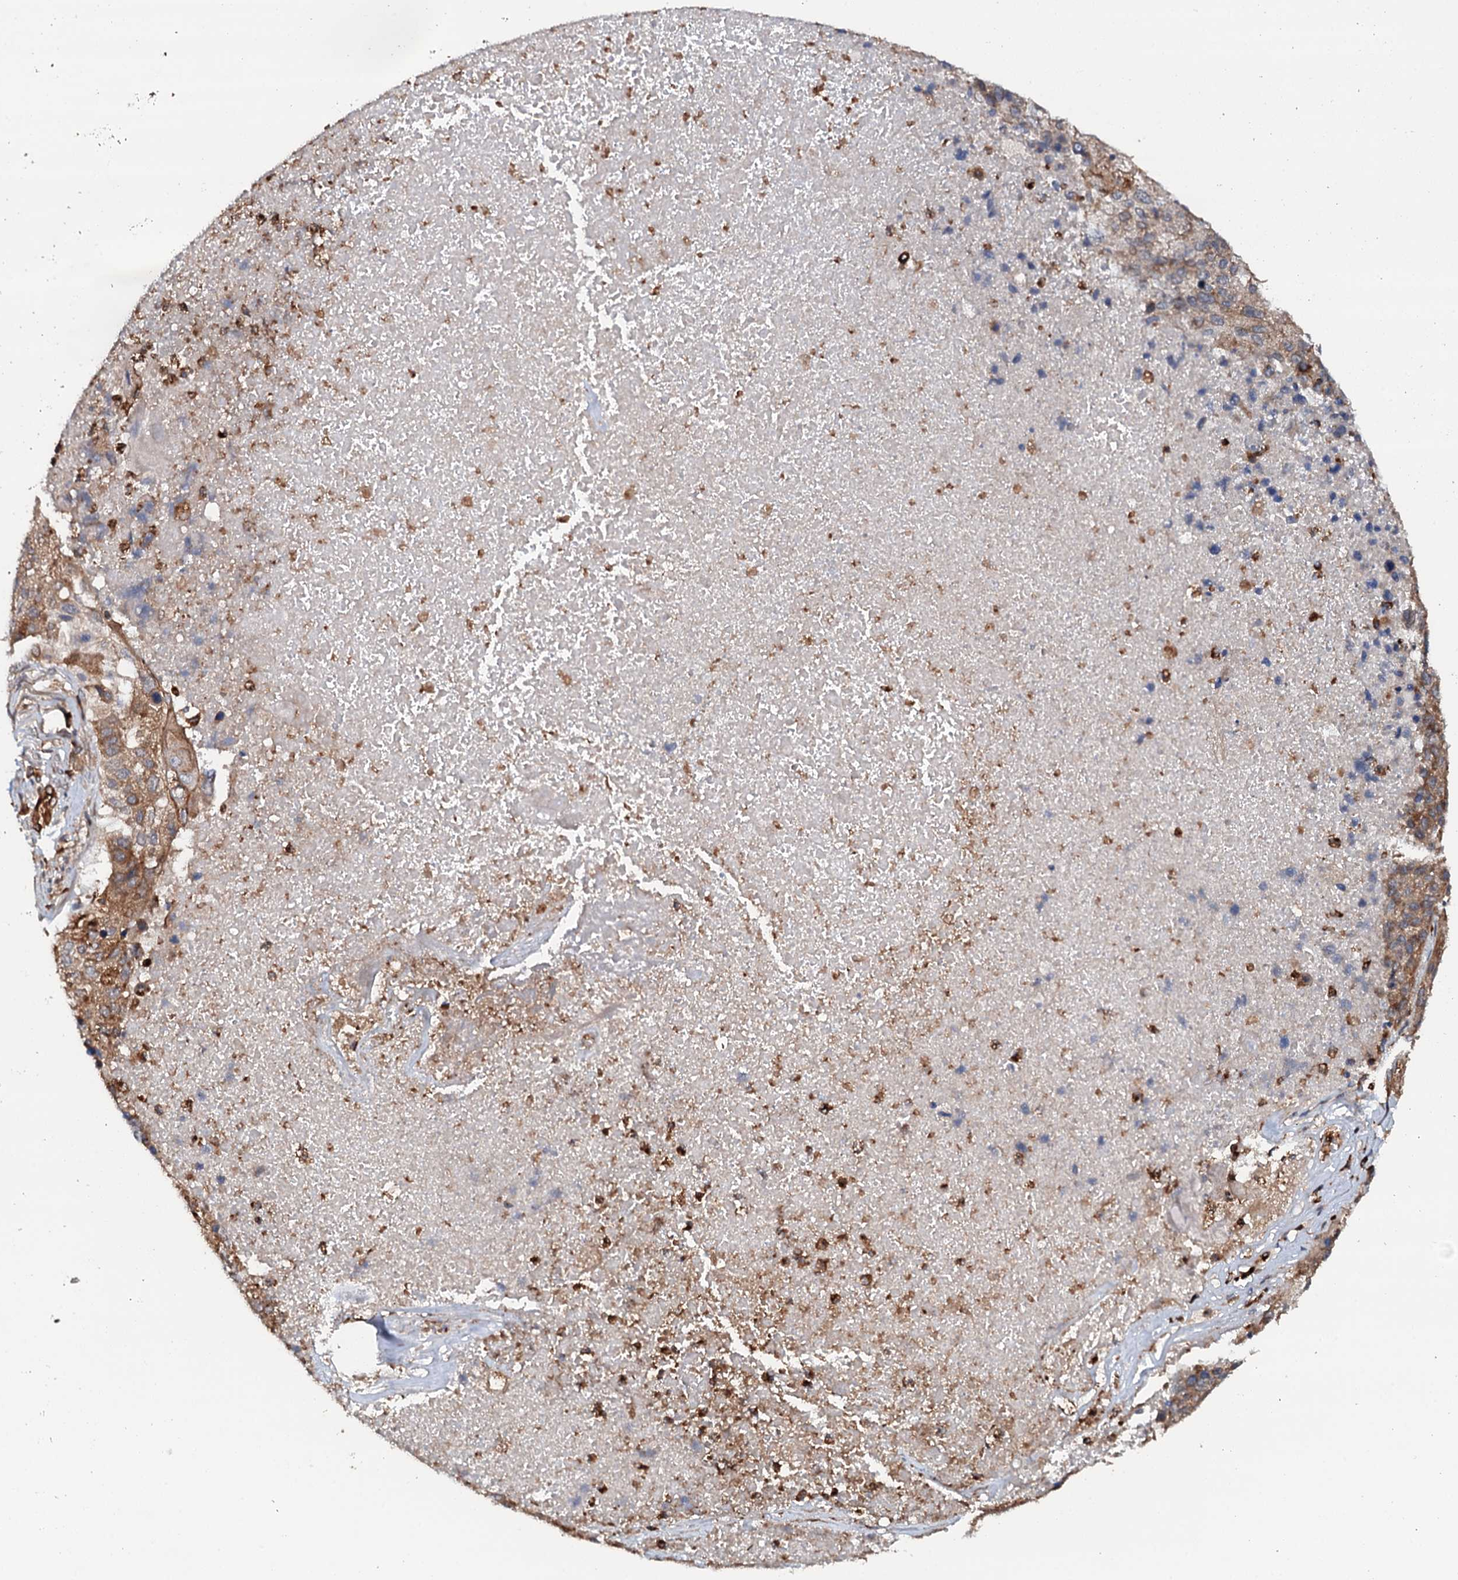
{"staining": {"intensity": "strong", "quantity": "25%-75%", "location": "cytoplasmic/membranous"}, "tissue": "lung cancer", "cell_type": "Tumor cells", "image_type": "cancer", "snomed": [{"axis": "morphology", "description": "Squamous cell carcinoma, NOS"}, {"axis": "topography", "description": "Lung"}], "caption": "A high-resolution histopathology image shows immunohistochemistry (IHC) staining of lung cancer (squamous cell carcinoma), which demonstrates strong cytoplasmic/membranous staining in about 25%-75% of tumor cells. (brown staining indicates protein expression, while blue staining denotes nuclei).", "gene": "VAMP8", "patient": {"sex": "male", "age": 61}}